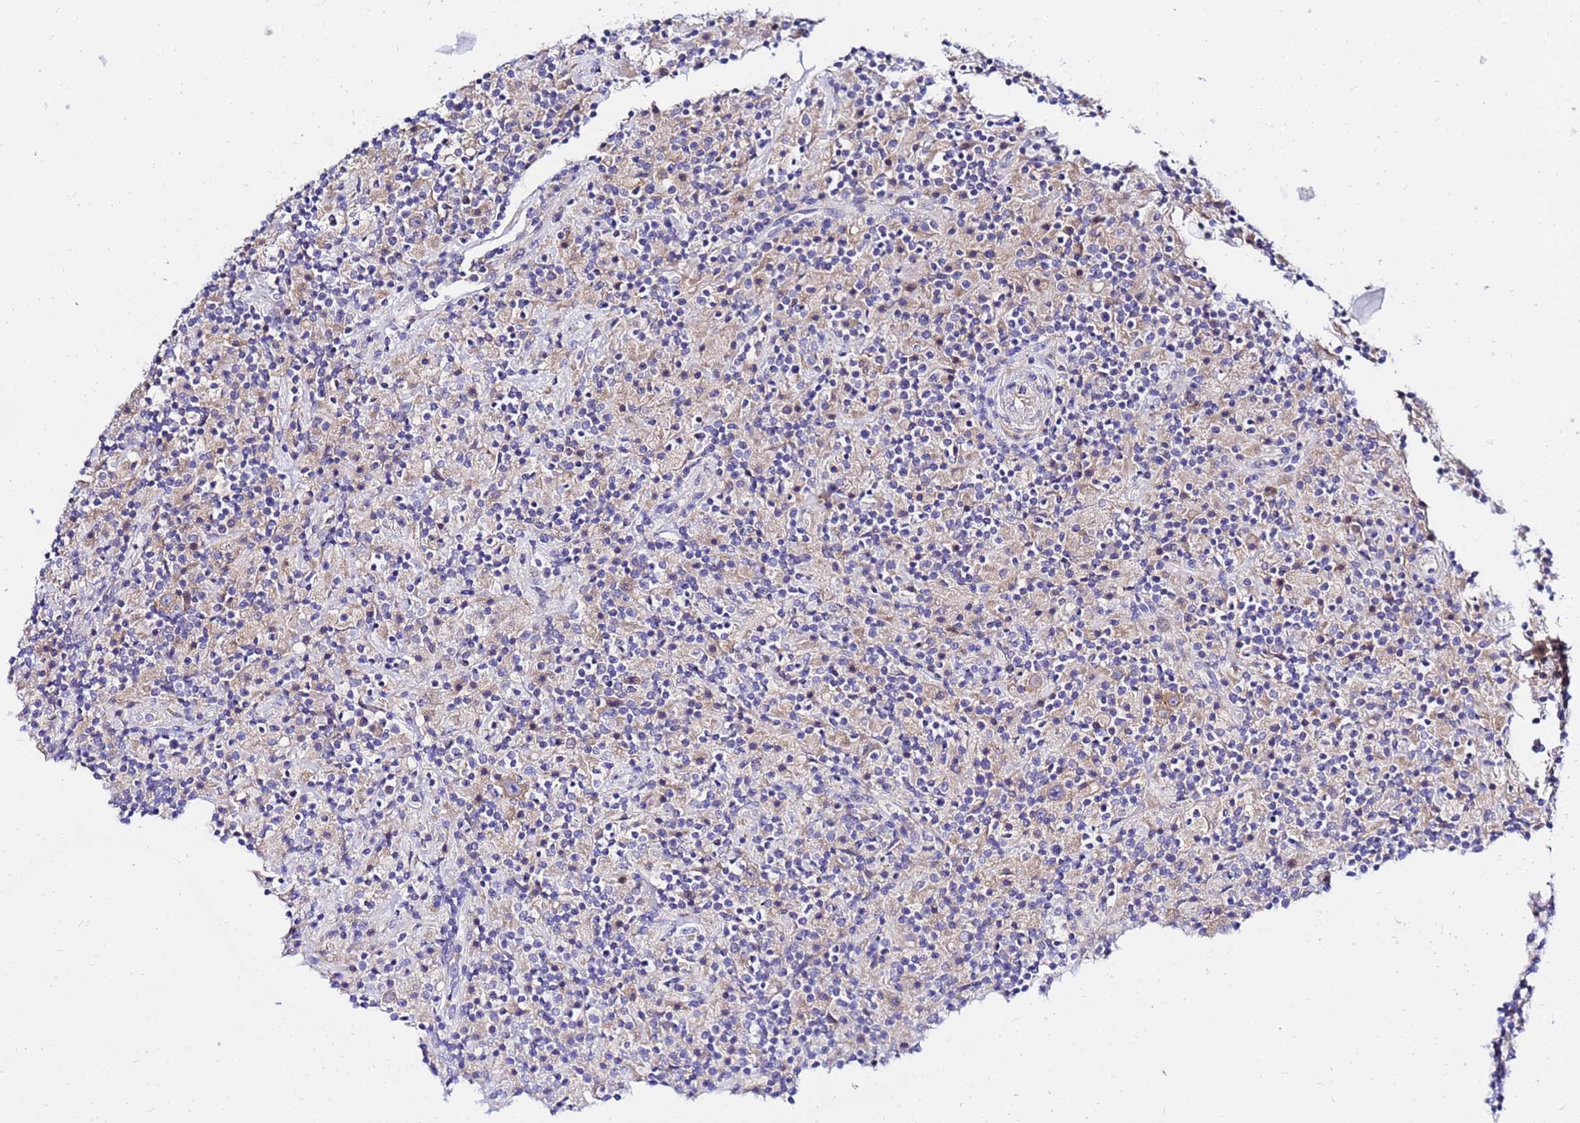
{"staining": {"intensity": "weak", "quantity": "25%-75%", "location": "cytoplasmic/membranous"}, "tissue": "lymphoma", "cell_type": "Tumor cells", "image_type": "cancer", "snomed": [{"axis": "morphology", "description": "Hodgkin's disease, NOS"}, {"axis": "topography", "description": "Lymph node"}], "caption": "IHC (DAB) staining of human Hodgkin's disease demonstrates weak cytoplasmic/membranous protein staining in approximately 25%-75% of tumor cells. (DAB = brown stain, brightfield microscopy at high magnification).", "gene": "HERC5", "patient": {"sex": "male", "age": 70}}